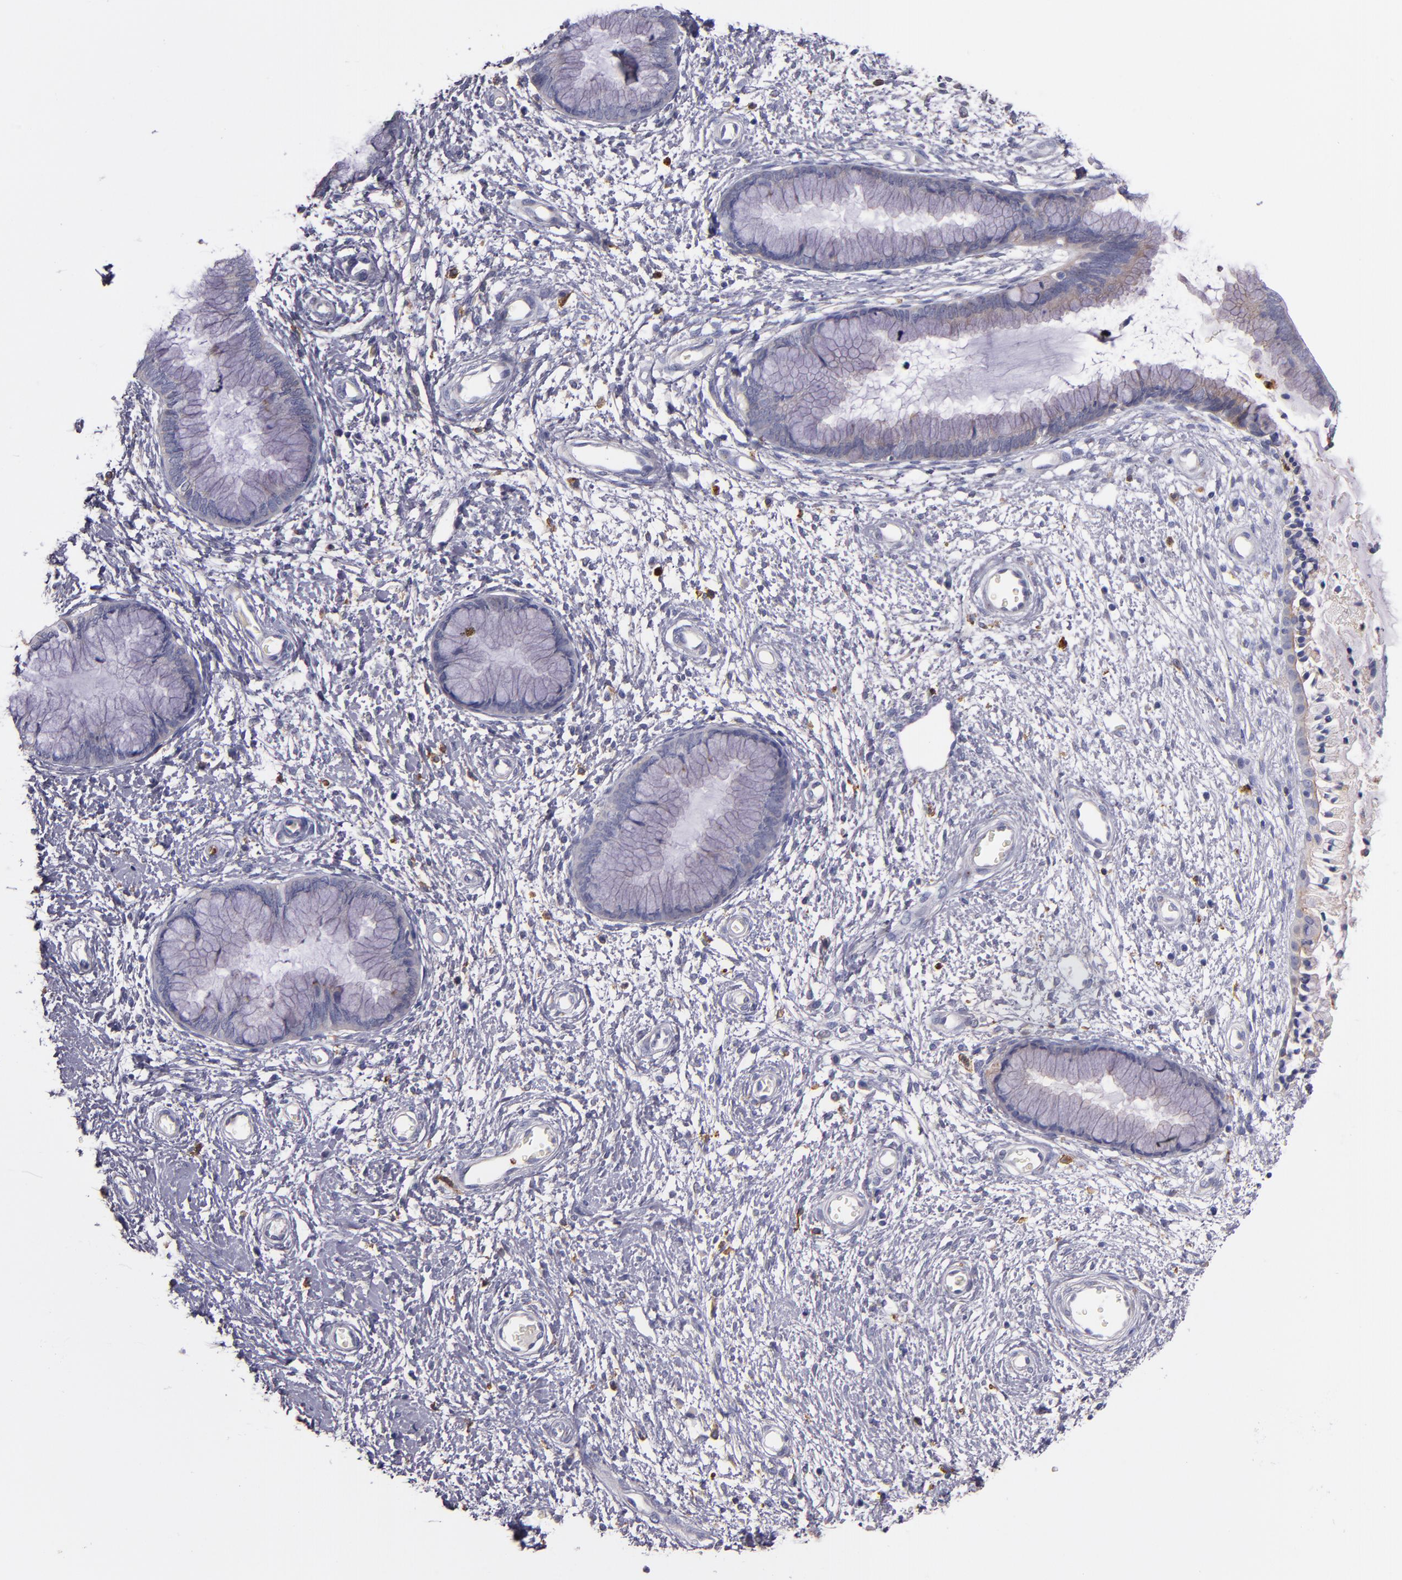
{"staining": {"intensity": "negative", "quantity": "none", "location": "none"}, "tissue": "cervix", "cell_type": "Glandular cells", "image_type": "normal", "snomed": [{"axis": "morphology", "description": "Normal tissue, NOS"}, {"axis": "topography", "description": "Cervix"}], "caption": "Micrograph shows no significant protein staining in glandular cells of normal cervix.", "gene": "C5AR1", "patient": {"sex": "female", "age": 55}}